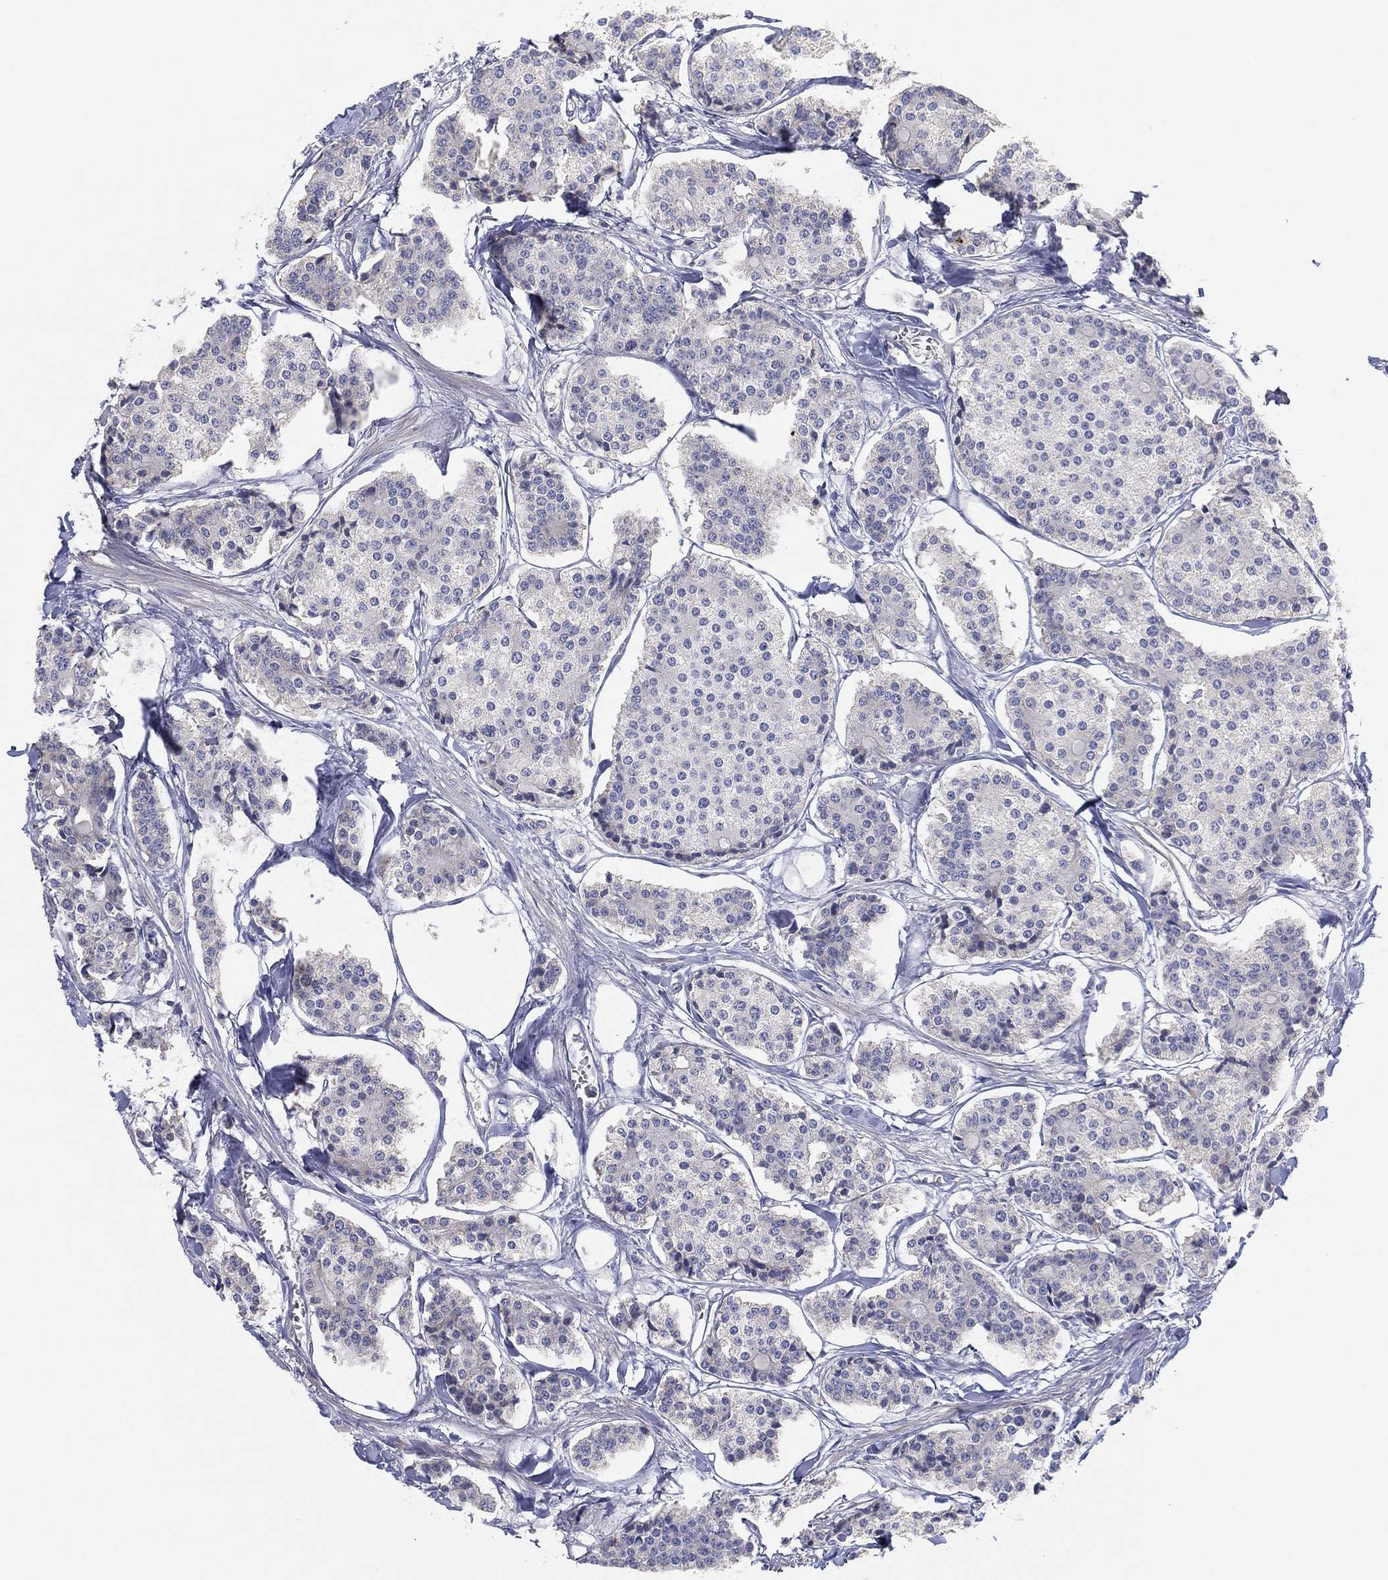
{"staining": {"intensity": "negative", "quantity": "none", "location": "none"}, "tissue": "carcinoid", "cell_type": "Tumor cells", "image_type": "cancer", "snomed": [{"axis": "morphology", "description": "Carcinoid, malignant, NOS"}, {"axis": "topography", "description": "Small intestine"}], "caption": "Tumor cells are negative for brown protein staining in carcinoid.", "gene": "TMEM40", "patient": {"sex": "female", "age": 65}}